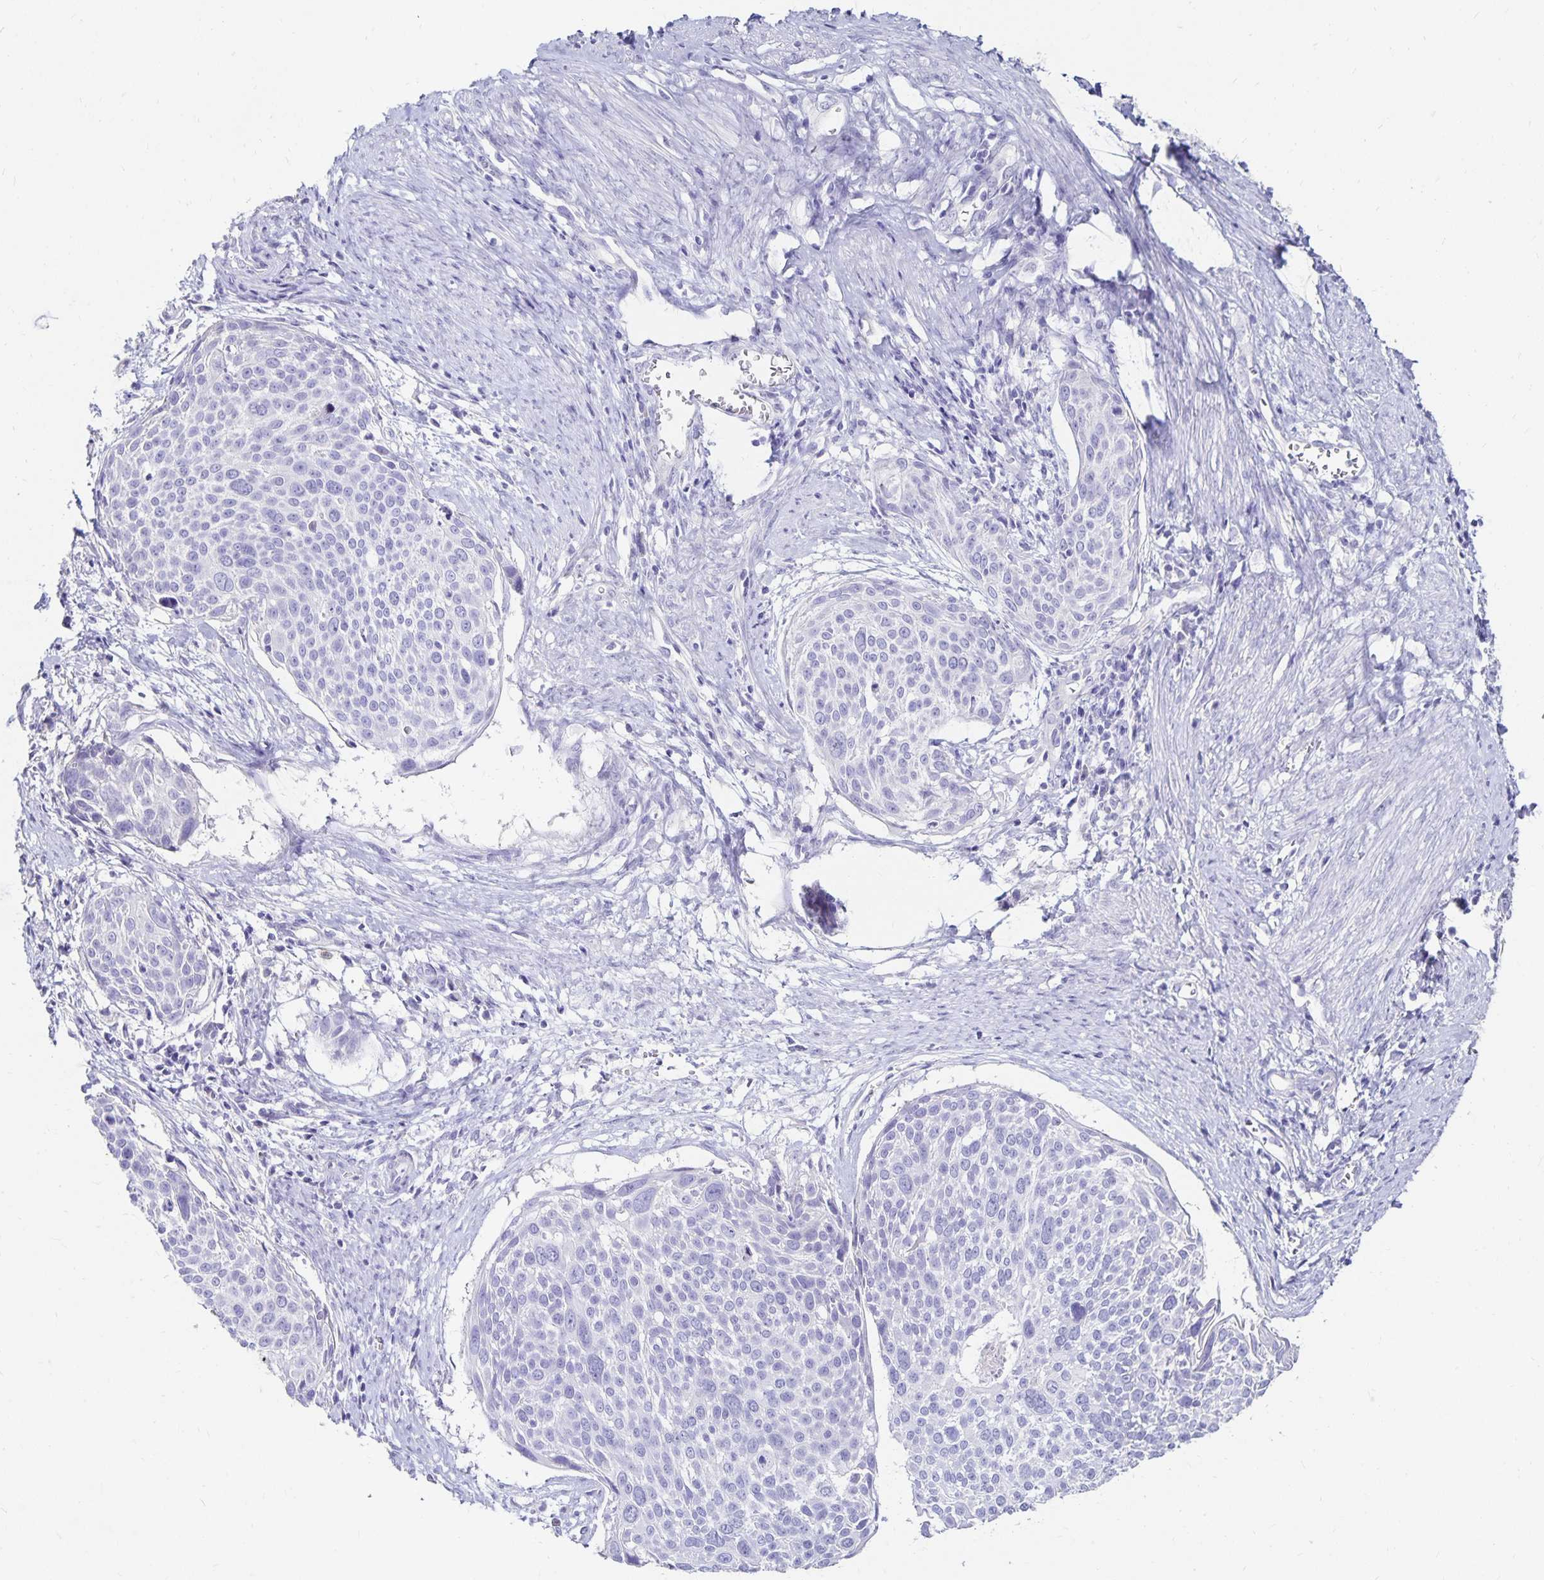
{"staining": {"intensity": "negative", "quantity": "none", "location": "none"}, "tissue": "cervical cancer", "cell_type": "Tumor cells", "image_type": "cancer", "snomed": [{"axis": "morphology", "description": "Squamous cell carcinoma, NOS"}, {"axis": "topography", "description": "Cervix"}], "caption": "Protein analysis of cervical cancer shows no significant expression in tumor cells.", "gene": "DYNLT4", "patient": {"sex": "female", "age": 39}}